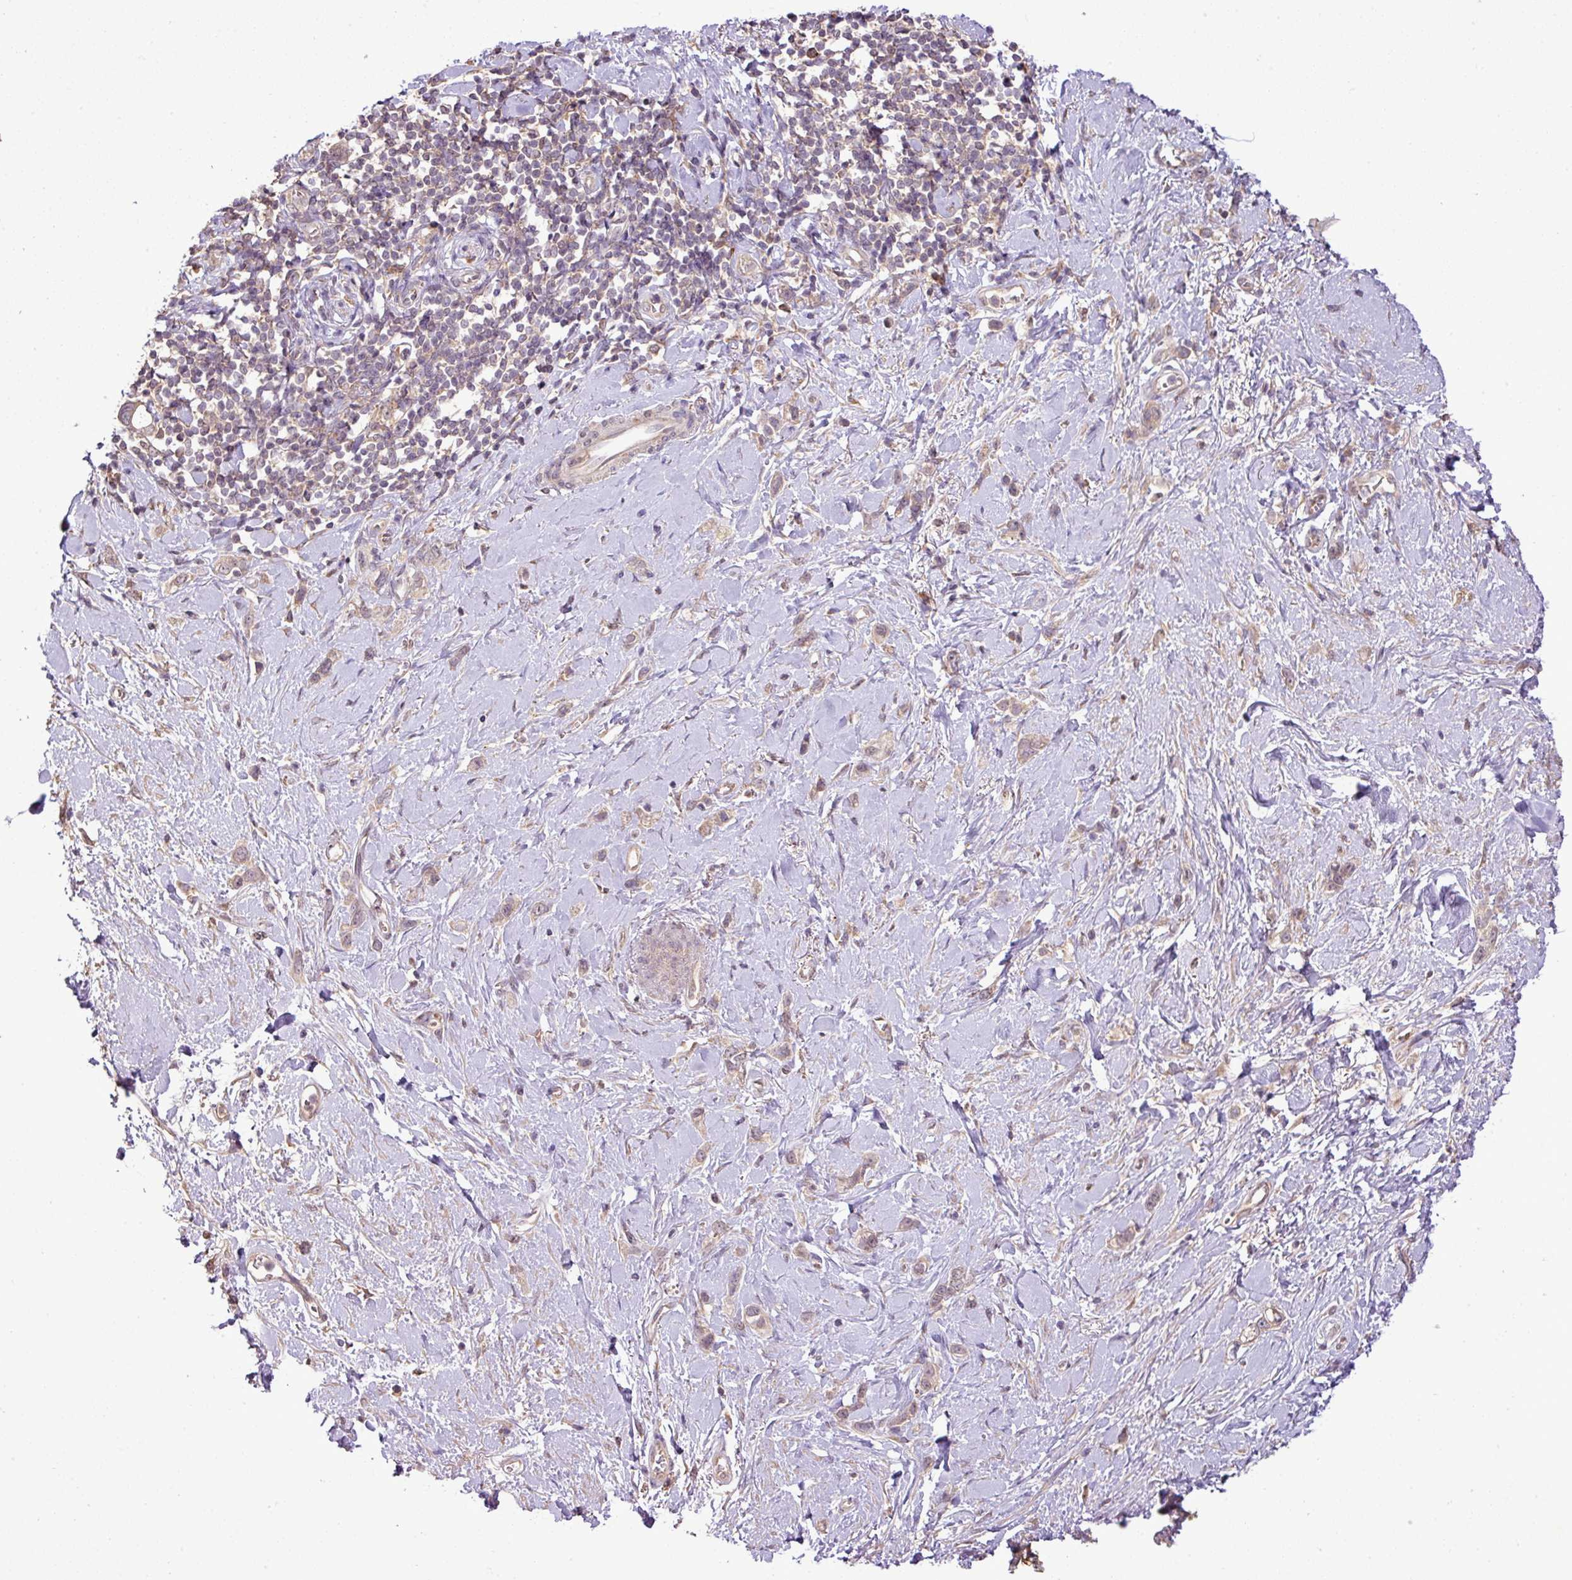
{"staining": {"intensity": "weak", "quantity": "25%-75%", "location": "cytoplasmic/membranous"}, "tissue": "stomach cancer", "cell_type": "Tumor cells", "image_type": "cancer", "snomed": [{"axis": "morphology", "description": "Adenocarcinoma, NOS"}, {"axis": "topography", "description": "Stomach"}], "caption": "Stomach adenocarcinoma tissue displays weak cytoplasmic/membranous expression in approximately 25%-75% of tumor cells (Stains: DAB in brown, nuclei in blue, Microscopy: brightfield microscopy at high magnification).", "gene": "DNAAF4", "patient": {"sex": "female", "age": 65}}